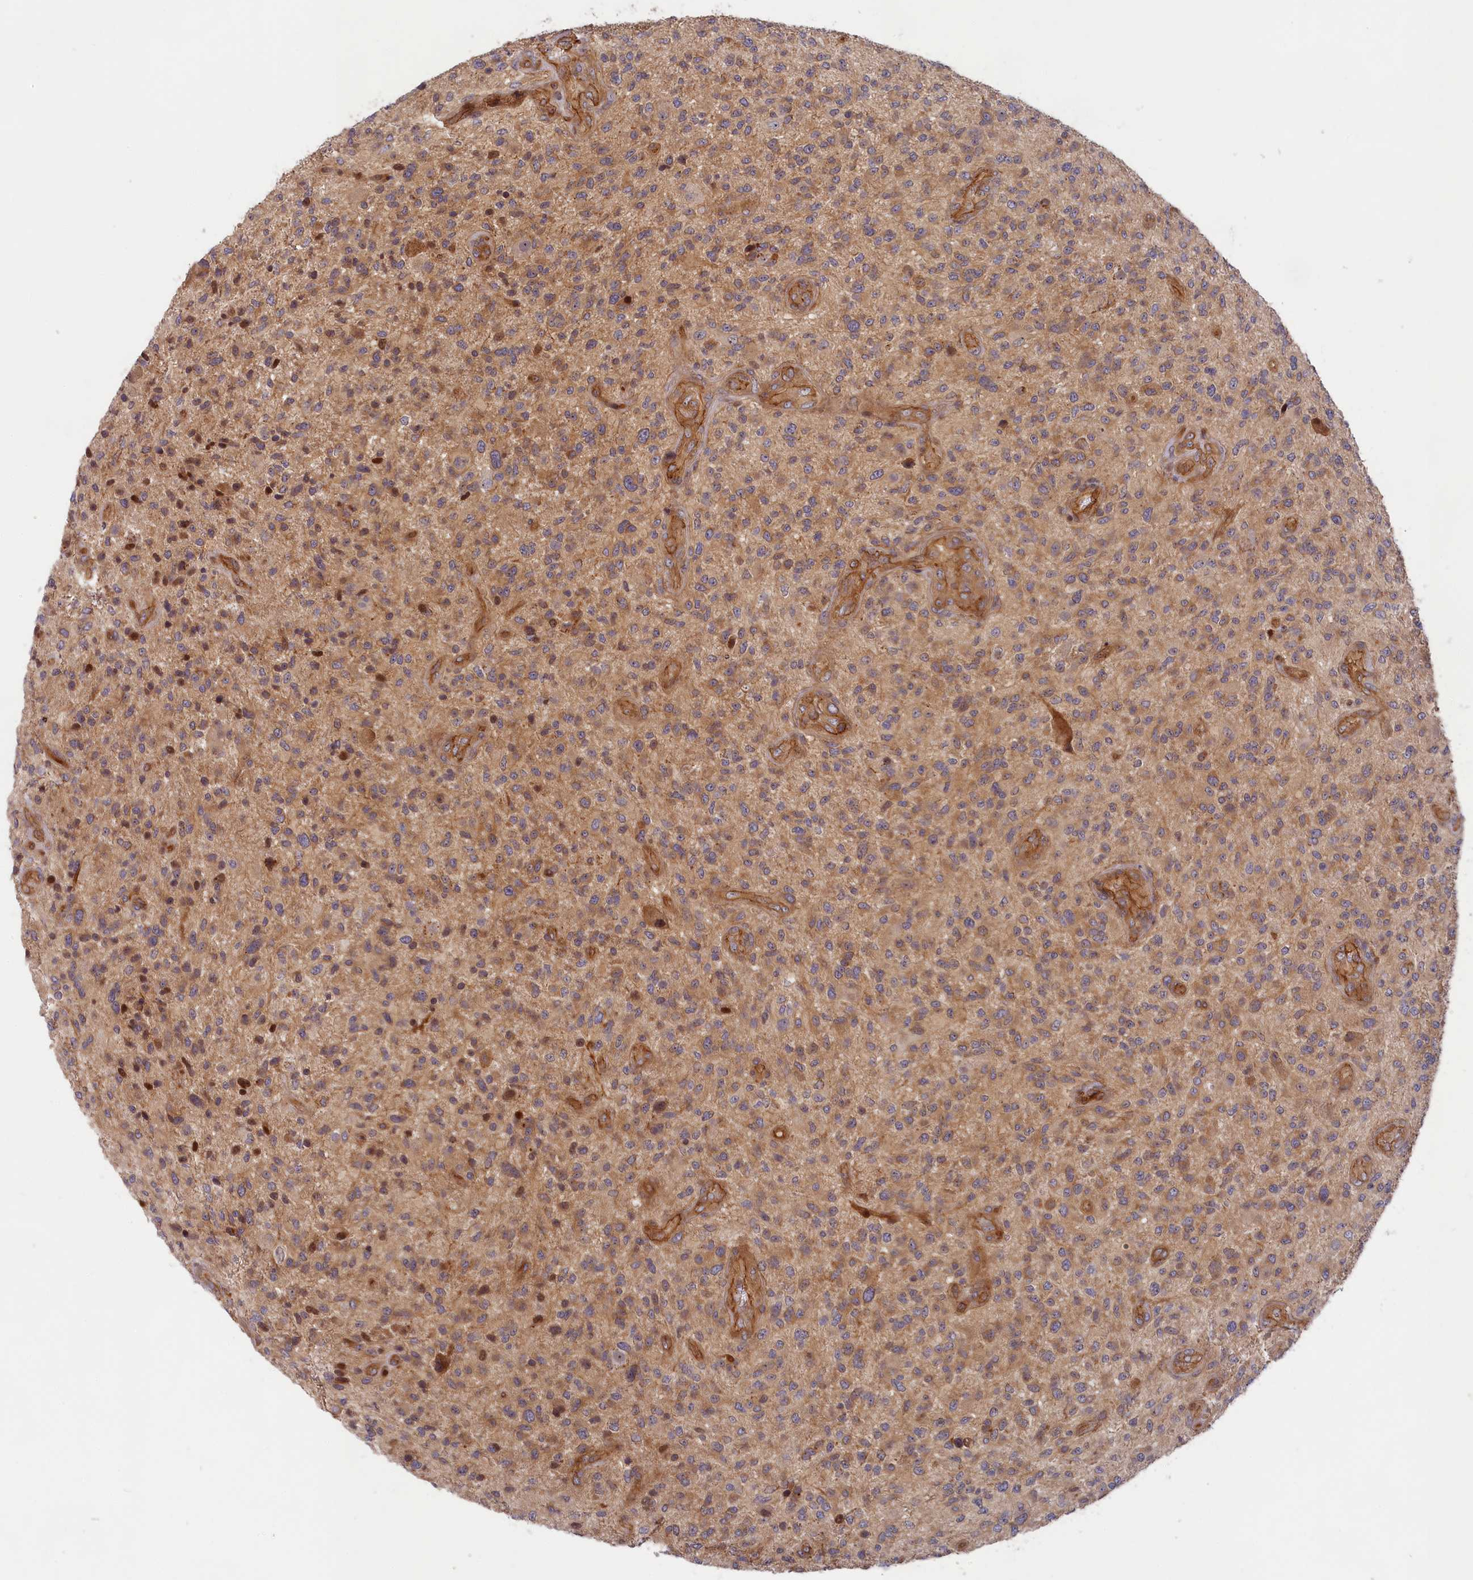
{"staining": {"intensity": "weak", "quantity": "<25%", "location": "cytoplasmic/membranous"}, "tissue": "glioma", "cell_type": "Tumor cells", "image_type": "cancer", "snomed": [{"axis": "morphology", "description": "Glioma, malignant, High grade"}, {"axis": "topography", "description": "Brain"}], "caption": "This is an immunohistochemistry micrograph of glioma. There is no expression in tumor cells.", "gene": "CEP44", "patient": {"sex": "male", "age": 47}}